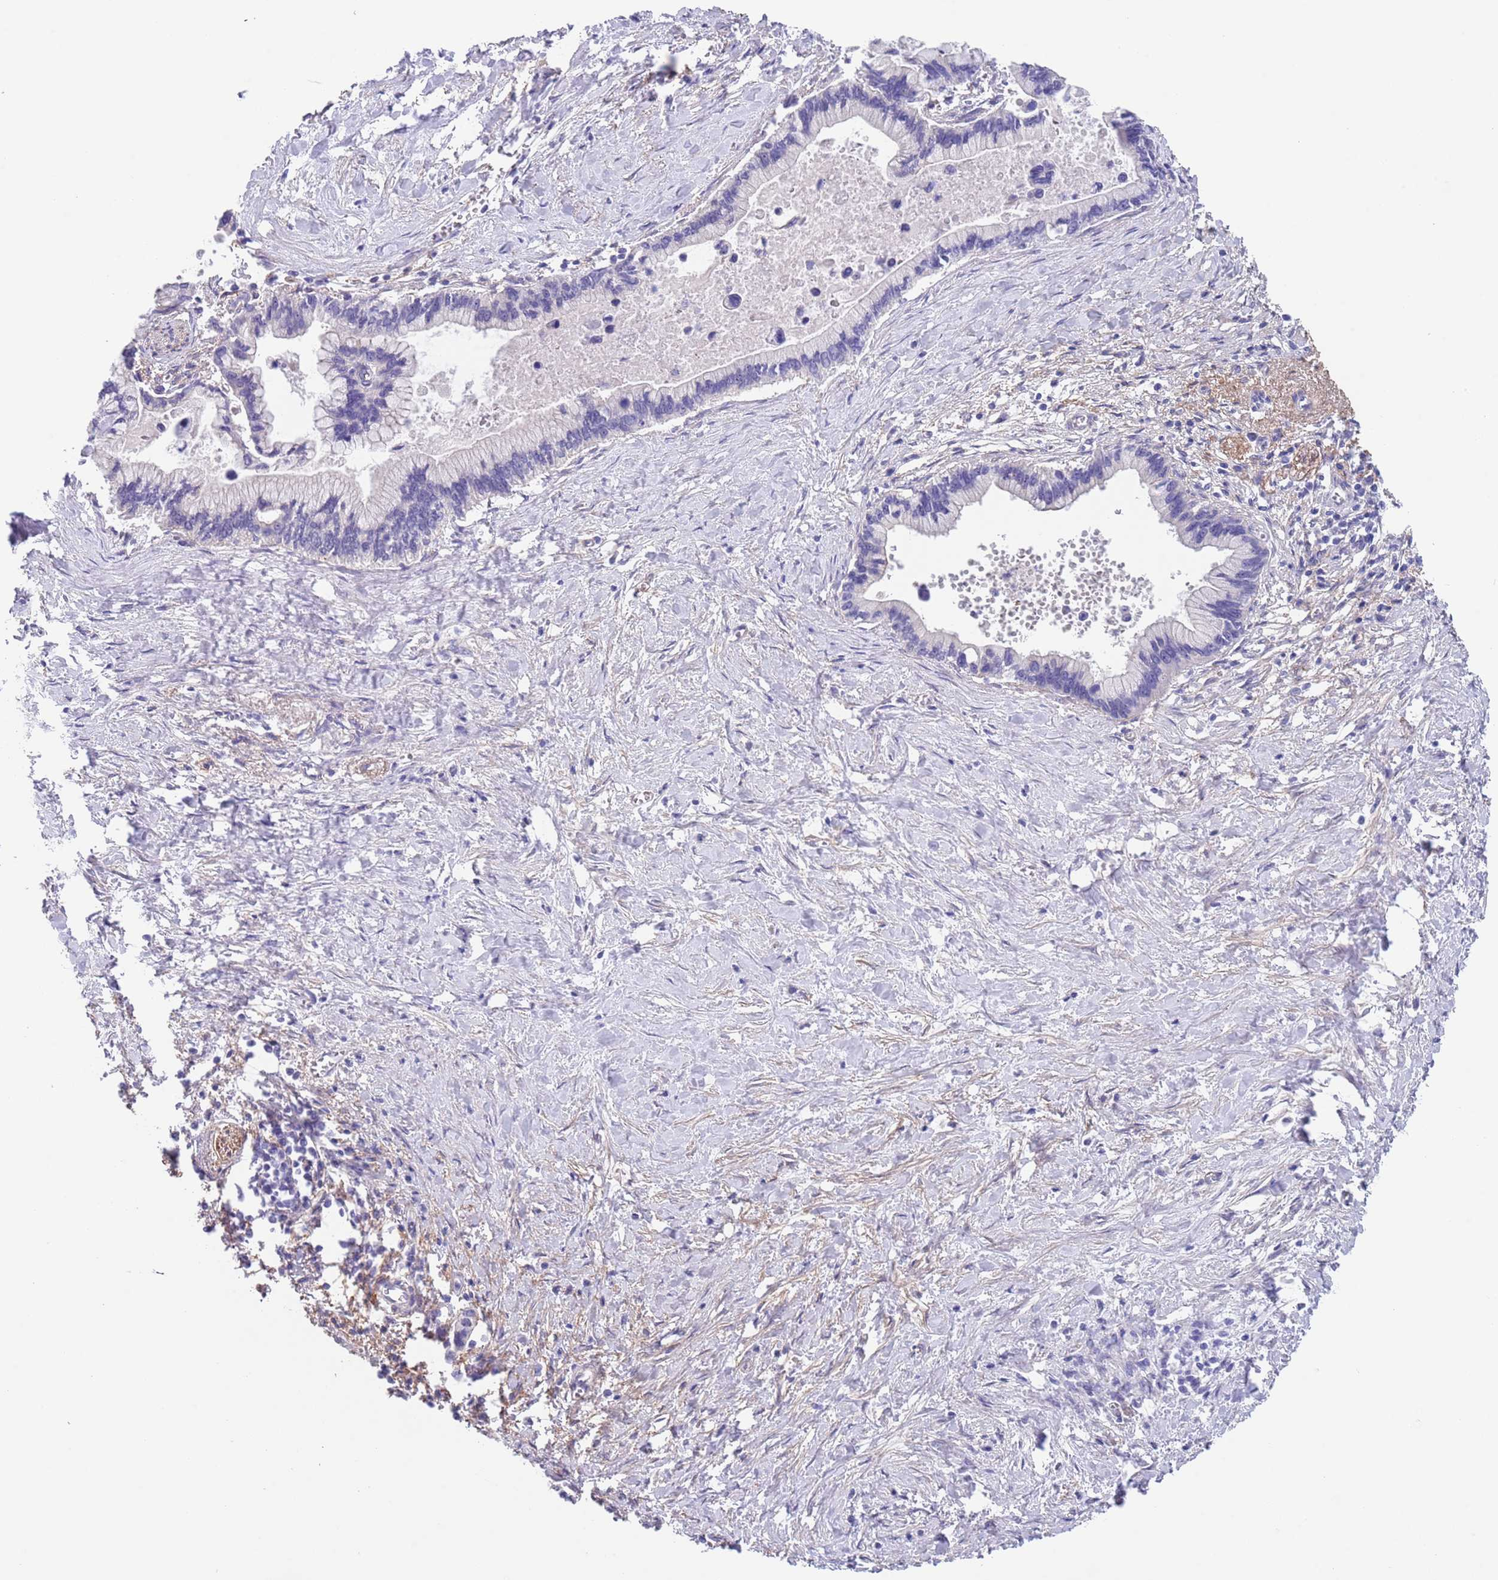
{"staining": {"intensity": "negative", "quantity": "none", "location": "none"}, "tissue": "pancreatic cancer", "cell_type": "Tumor cells", "image_type": "cancer", "snomed": [{"axis": "morphology", "description": "Adenocarcinoma, NOS"}, {"axis": "topography", "description": "Pancreas"}], "caption": "A micrograph of pancreatic cancer stained for a protein reveals no brown staining in tumor cells. (Brightfield microscopy of DAB (3,3'-diaminobenzidine) immunohistochemistry (IHC) at high magnification).", "gene": "RNF169", "patient": {"sex": "female", "age": 83}}